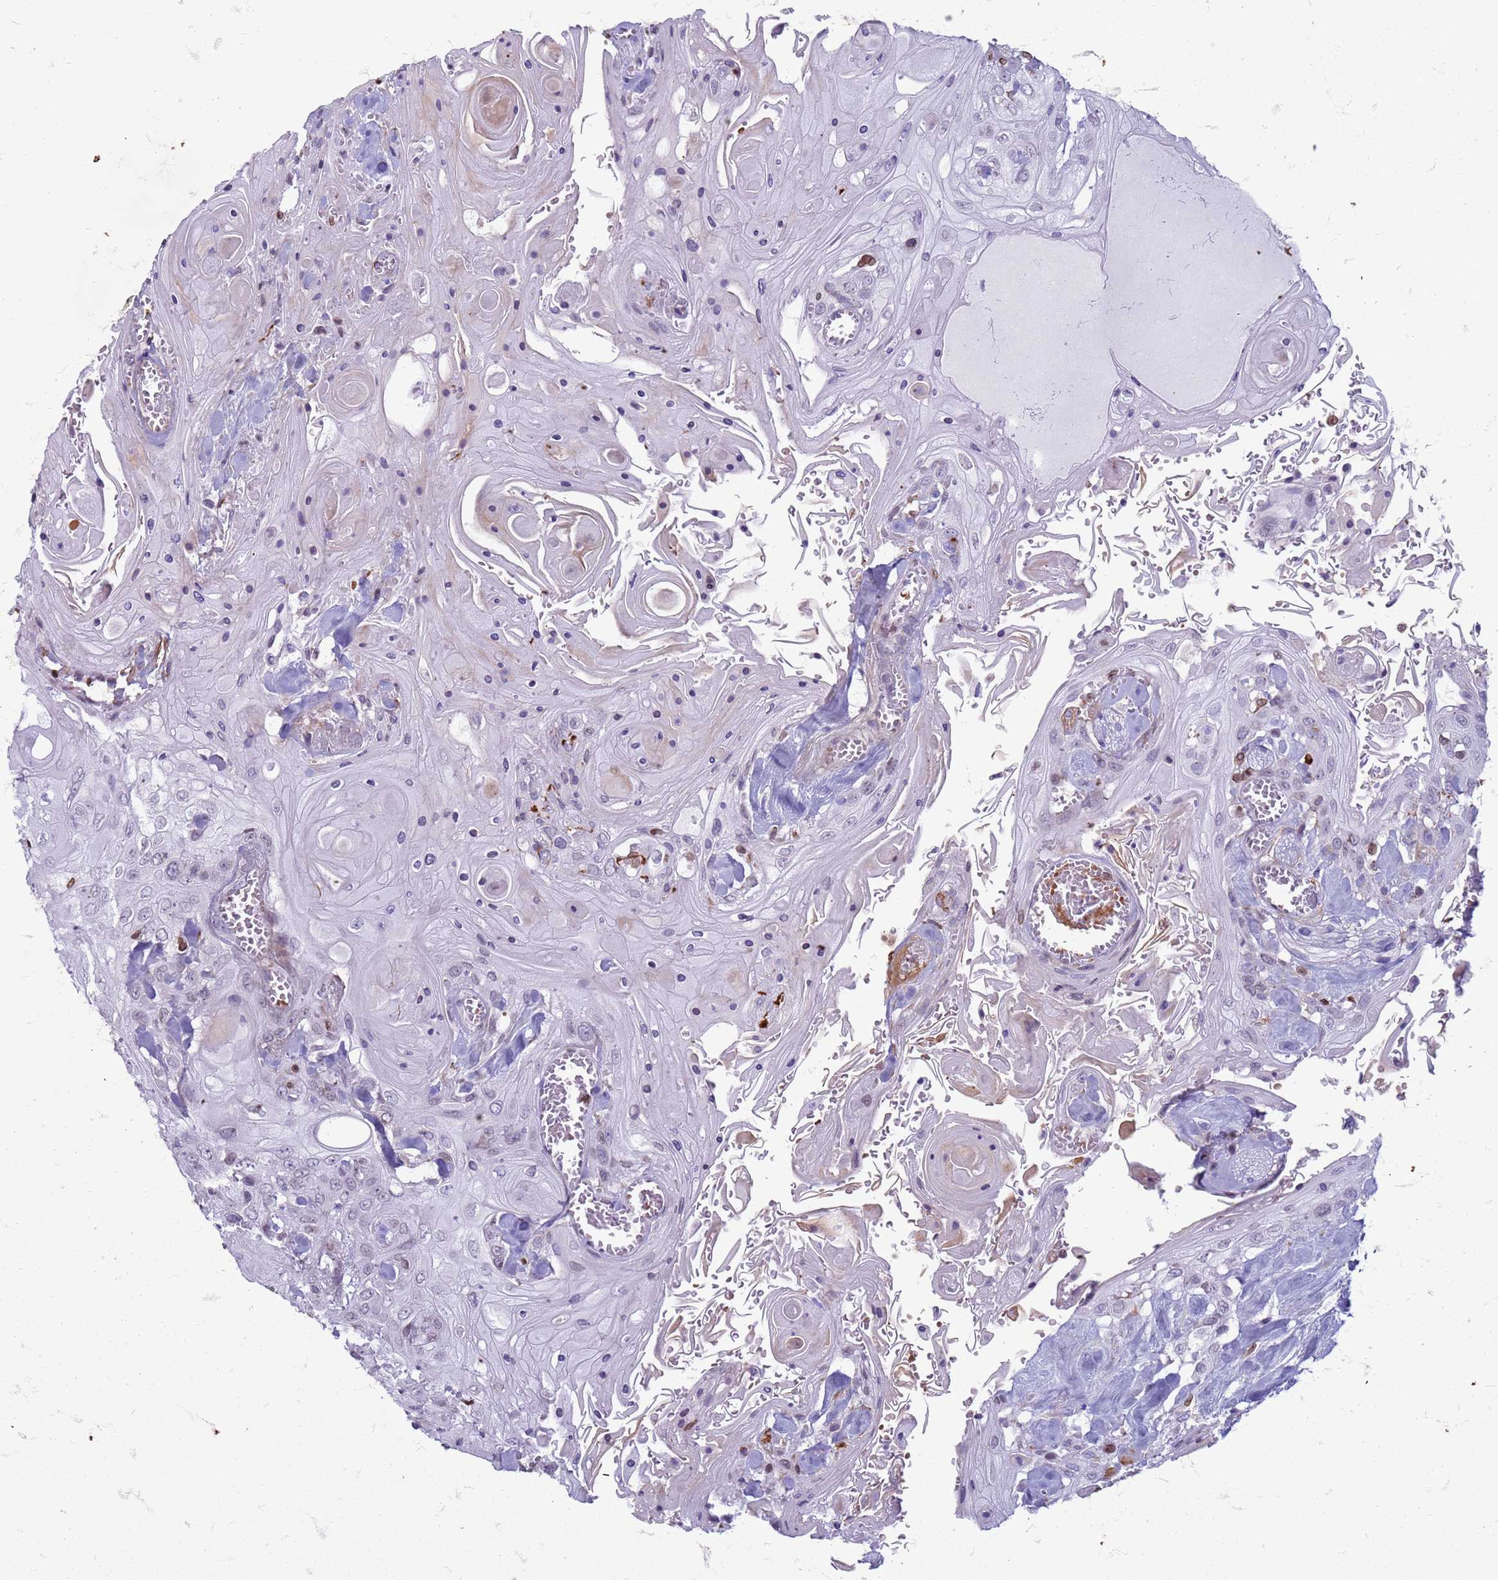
{"staining": {"intensity": "negative", "quantity": "none", "location": "none"}, "tissue": "head and neck cancer", "cell_type": "Tumor cells", "image_type": "cancer", "snomed": [{"axis": "morphology", "description": "Squamous cell carcinoma, NOS"}, {"axis": "topography", "description": "Head-Neck"}], "caption": "Immunohistochemistry (IHC) of squamous cell carcinoma (head and neck) demonstrates no expression in tumor cells.", "gene": "METTL25B", "patient": {"sex": "female", "age": 43}}